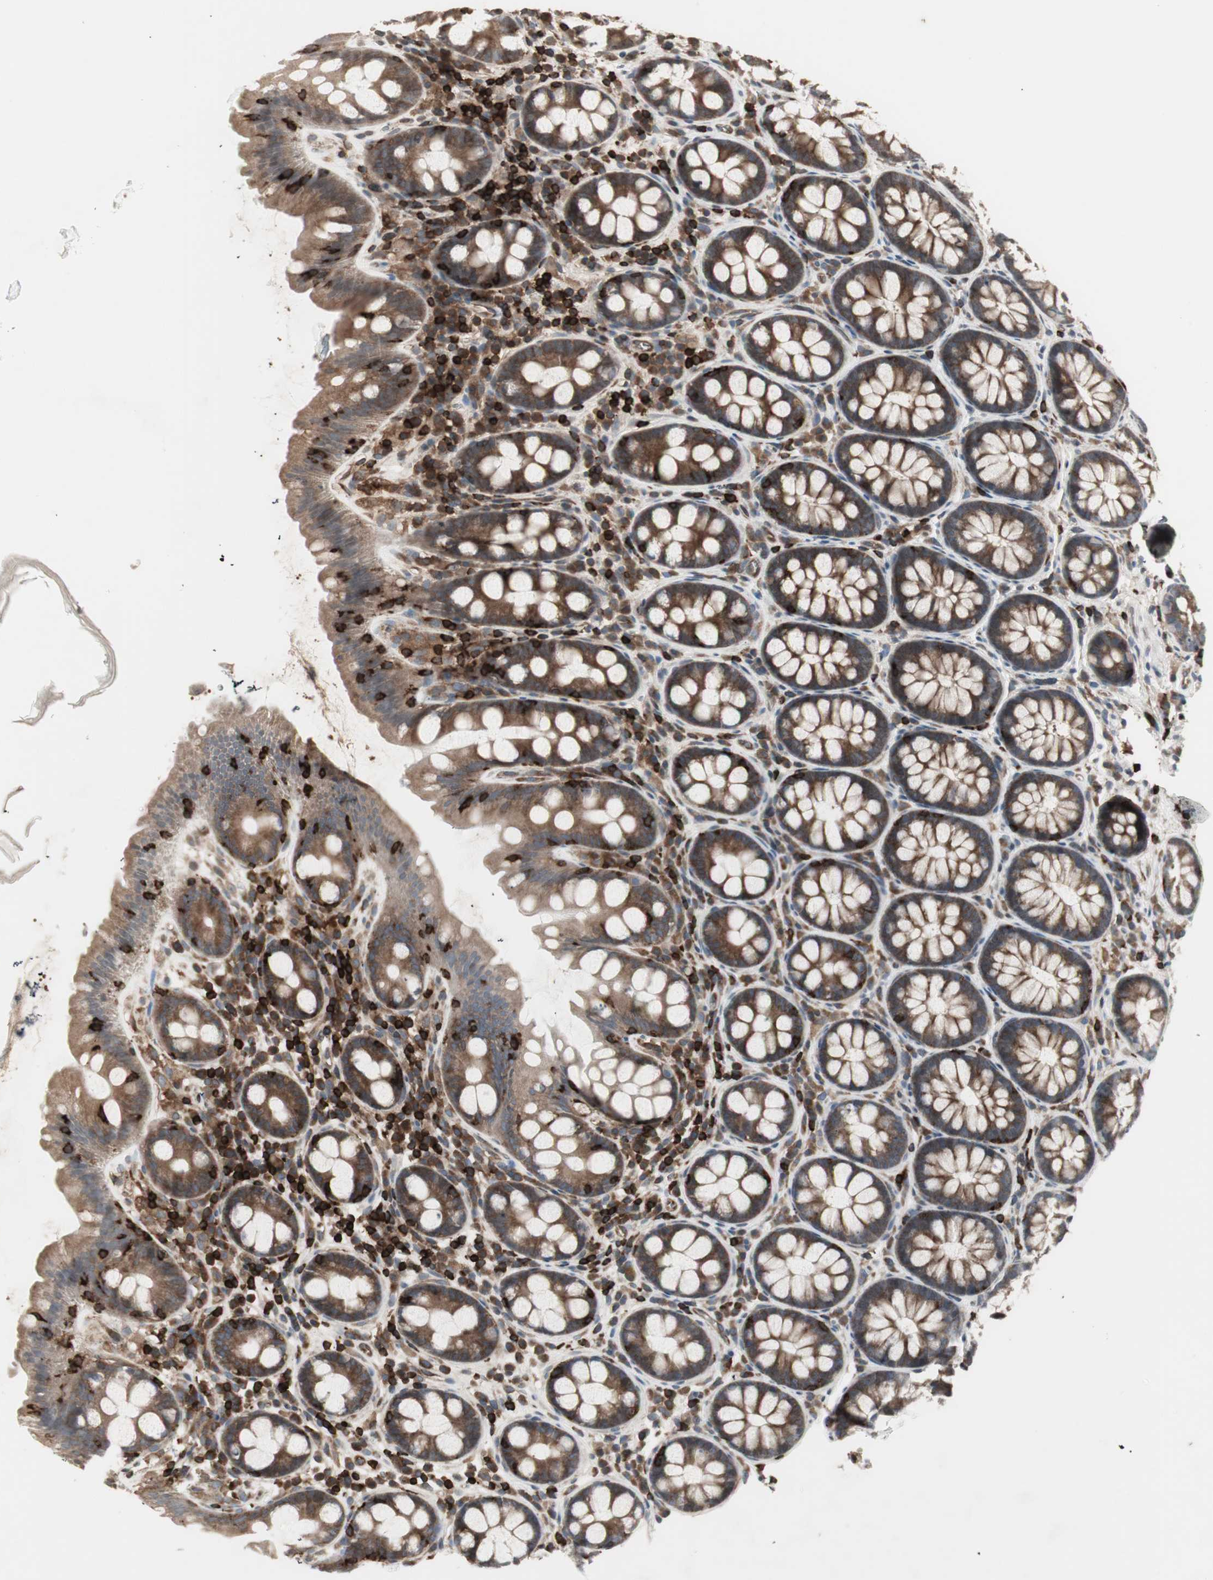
{"staining": {"intensity": "moderate", "quantity": ">75%", "location": "cytoplasmic/membranous"}, "tissue": "colon", "cell_type": "Endothelial cells", "image_type": "normal", "snomed": [{"axis": "morphology", "description": "Normal tissue, NOS"}, {"axis": "topography", "description": "Colon"}], "caption": "Approximately >75% of endothelial cells in normal colon reveal moderate cytoplasmic/membranous protein staining as visualized by brown immunohistochemical staining.", "gene": "ARHGEF1", "patient": {"sex": "female", "age": 80}}